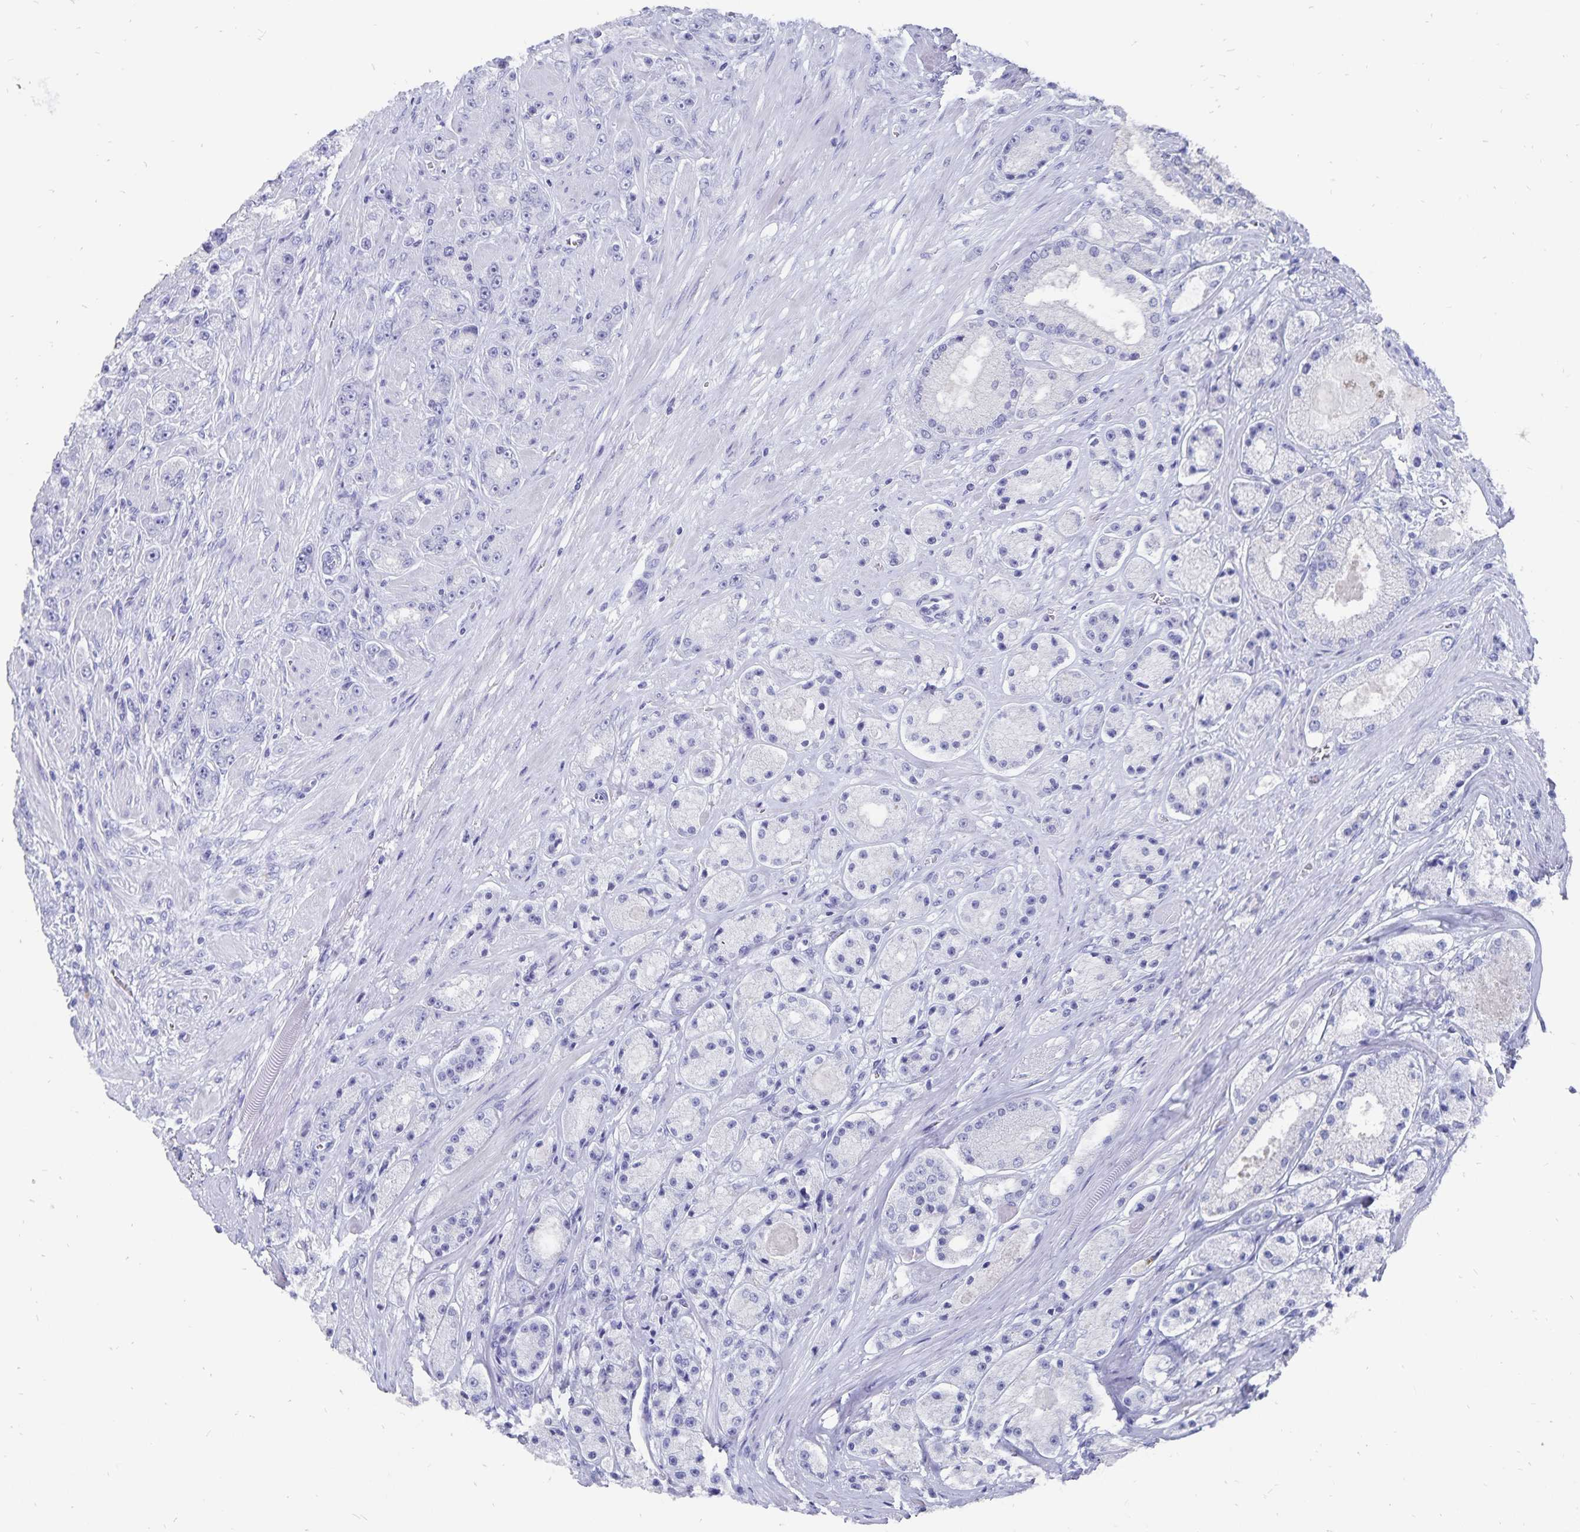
{"staining": {"intensity": "negative", "quantity": "none", "location": "none"}, "tissue": "prostate cancer", "cell_type": "Tumor cells", "image_type": "cancer", "snomed": [{"axis": "morphology", "description": "Adenocarcinoma, High grade"}, {"axis": "topography", "description": "Prostate"}], "caption": "Tumor cells show no significant positivity in prostate cancer (adenocarcinoma (high-grade)).", "gene": "ADH1A", "patient": {"sex": "male", "age": 67}}